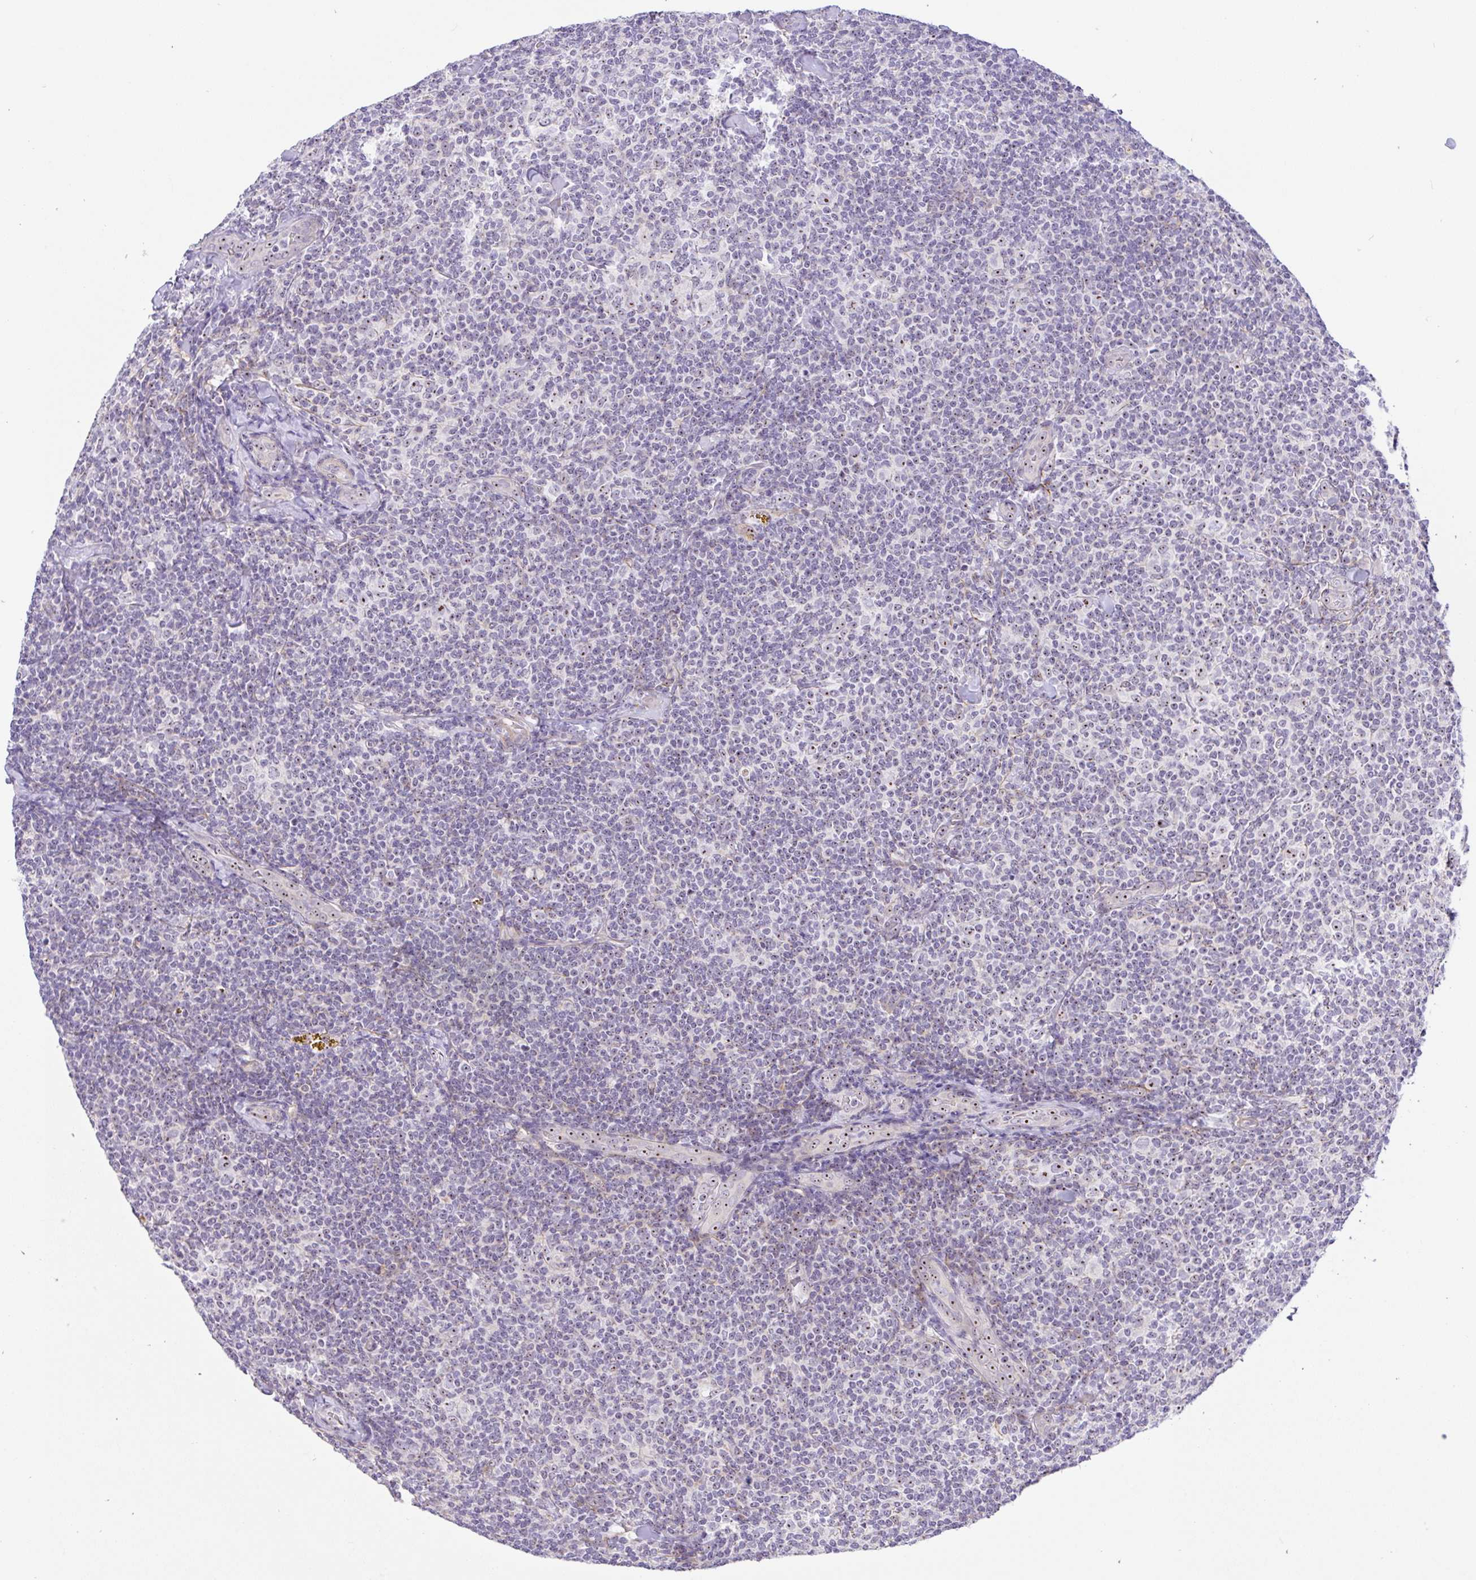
{"staining": {"intensity": "weak", "quantity": "25%-75%", "location": "nuclear"}, "tissue": "lymphoma", "cell_type": "Tumor cells", "image_type": "cancer", "snomed": [{"axis": "morphology", "description": "Malignant lymphoma, non-Hodgkin's type, Low grade"}, {"axis": "topography", "description": "Lymph node"}], "caption": "Brown immunohistochemical staining in human lymphoma exhibits weak nuclear positivity in approximately 25%-75% of tumor cells.", "gene": "MXRA8", "patient": {"sex": "female", "age": 56}}